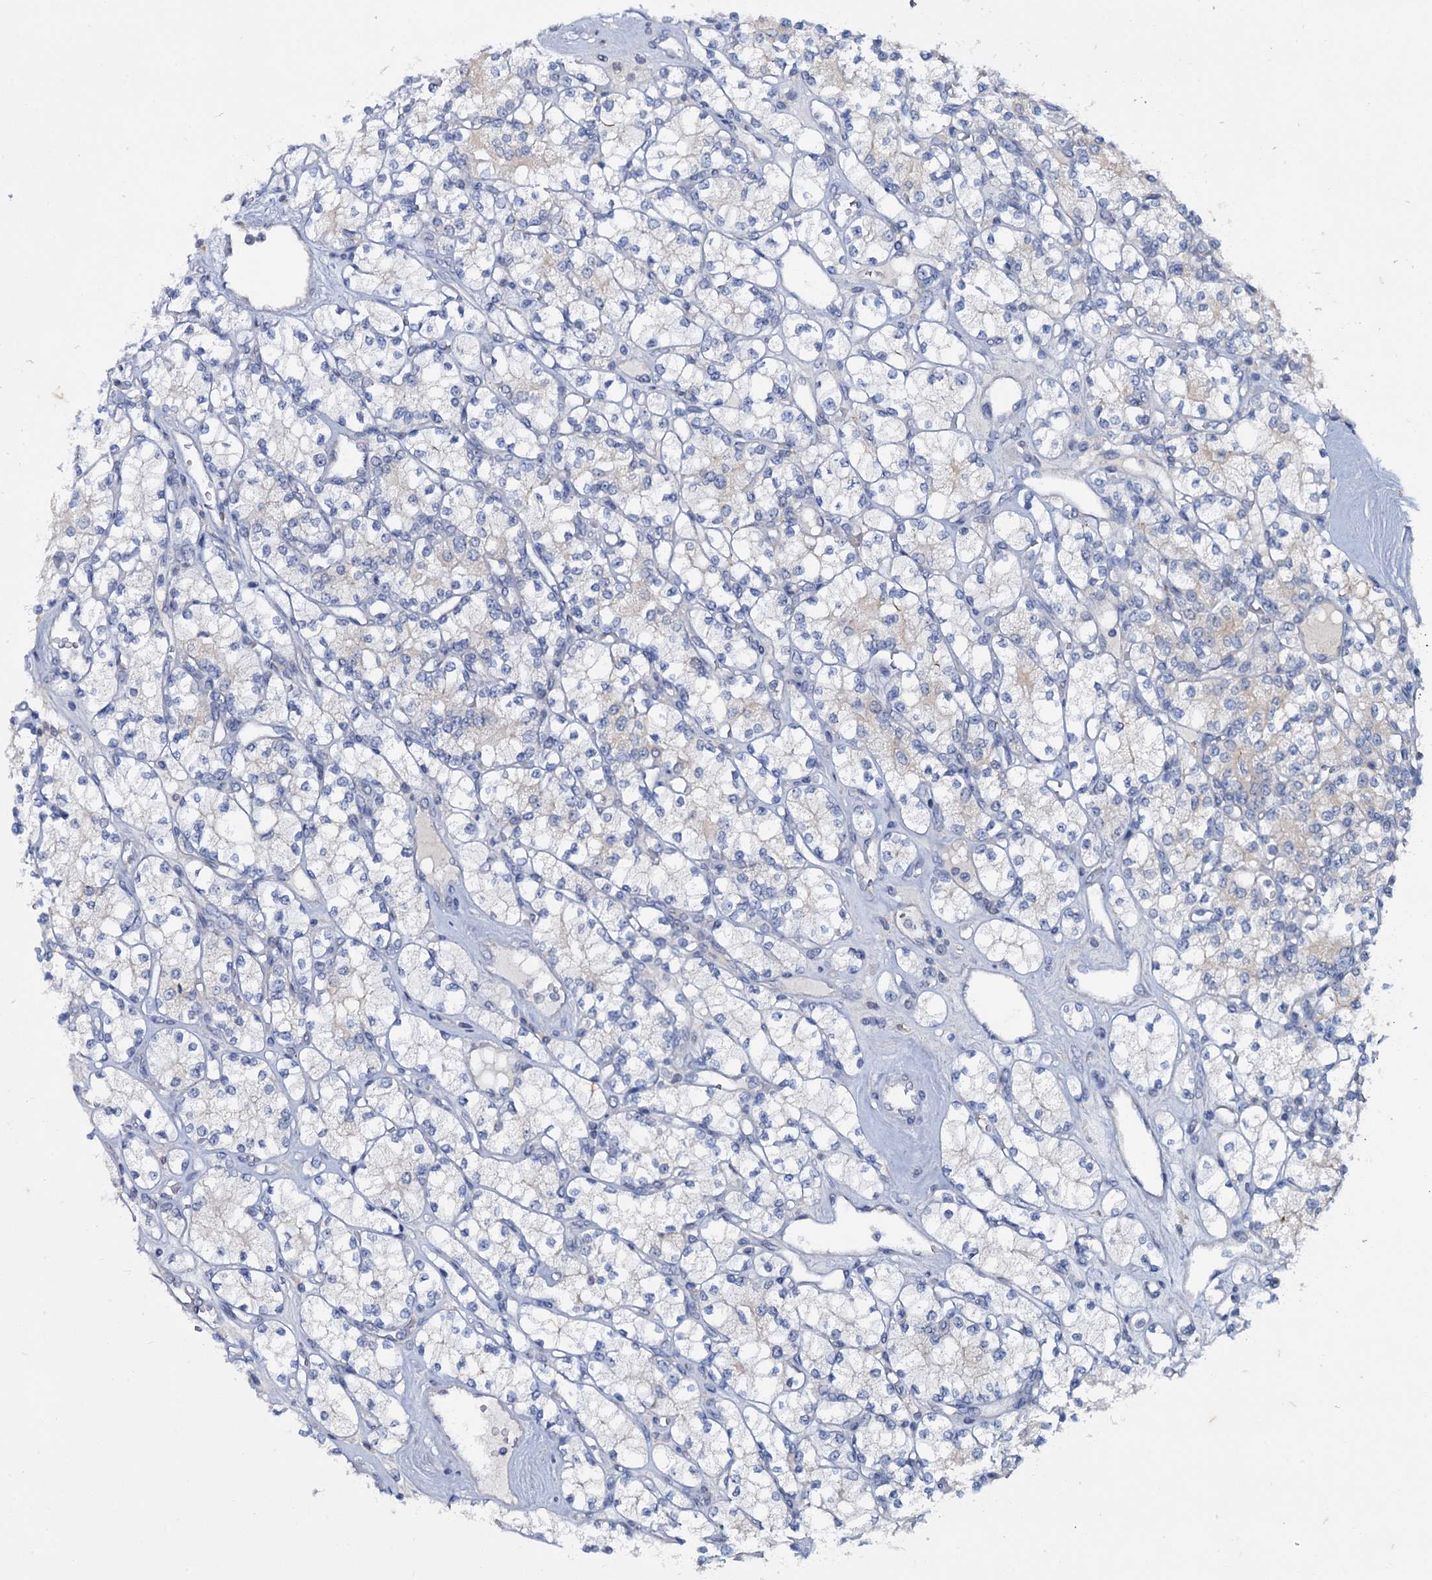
{"staining": {"intensity": "negative", "quantity": "none", "location": "none"}, "tissue": "renal cancer", "cell_type": "Tumor cells", "image_type": "cancer", "snomed": [{"axis": "morphology", "description": "Adenocarcinoma, NOS"}, {"axis": "topography", "description": "Kidney"}], "caption": "An immunohistochemistry image of adenocarcinoma (renal) is shown. There is no staining in tumor cells of adenocarcinoma (renal).", "gene": "MID1IP1", "patient": {"sex": "male", "age": 77}}